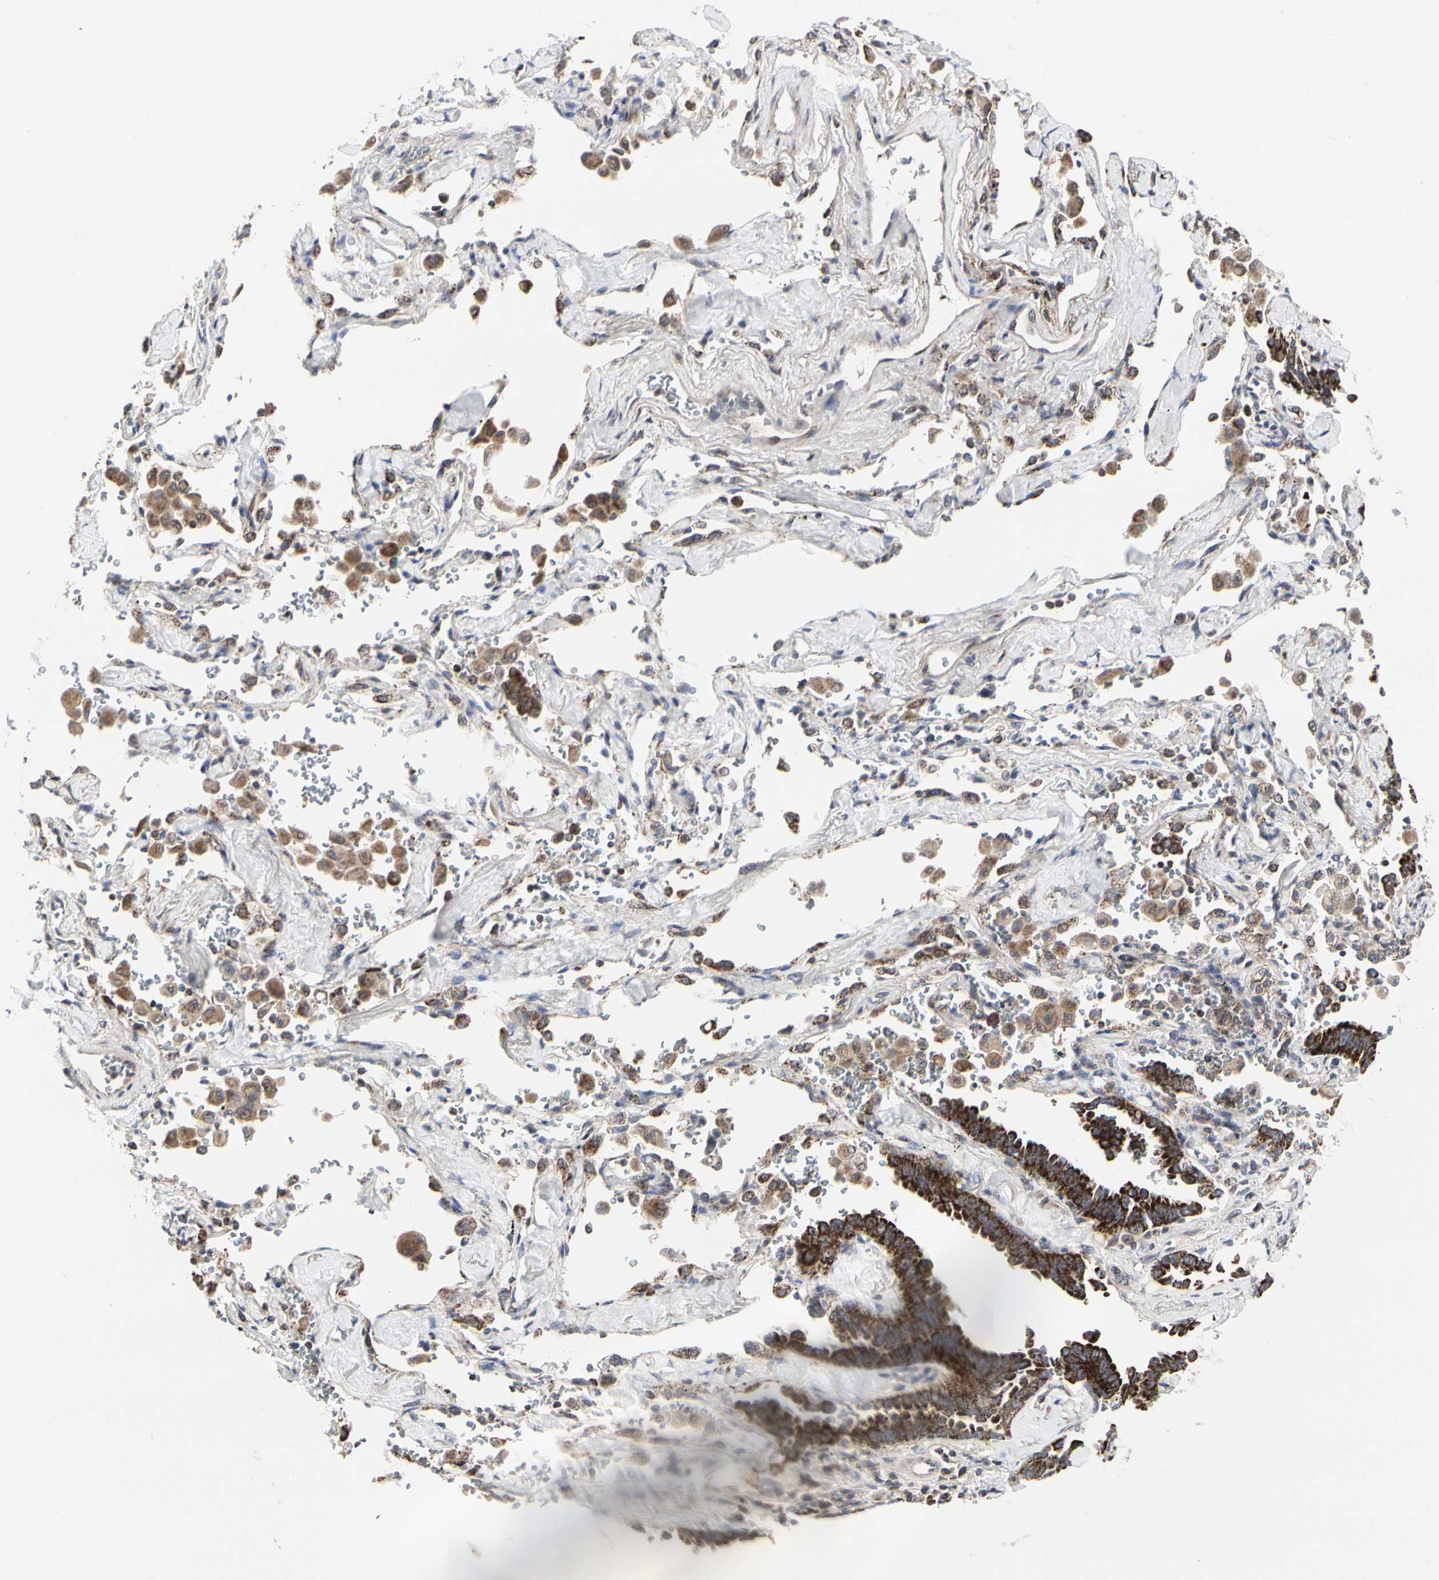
{"staining": {"intensity": "strong", "quantity": ">75%", "location": "cytoplasmic/membranous"}, "tissue": "lung cancer", "cell_type": "Tumor cells", "image_type": "cancer", "snomed": [{"axis": "morphology", "description": "Adenocarcinoma, NOS"}, {"axis": "topography", "description": "Lung"}], "caption": "This photomicrograph shows lung cancer (adenocarcinoma) stained with immunohistochemistry (IHC) to label a protein in brown. The cytoplasmic/membranous of tumor cells show strong positivity for the protein. Nuclei are counter-stained blue.", "gene": "TSKU", "patient": {"sex": "female", "age": 64}}